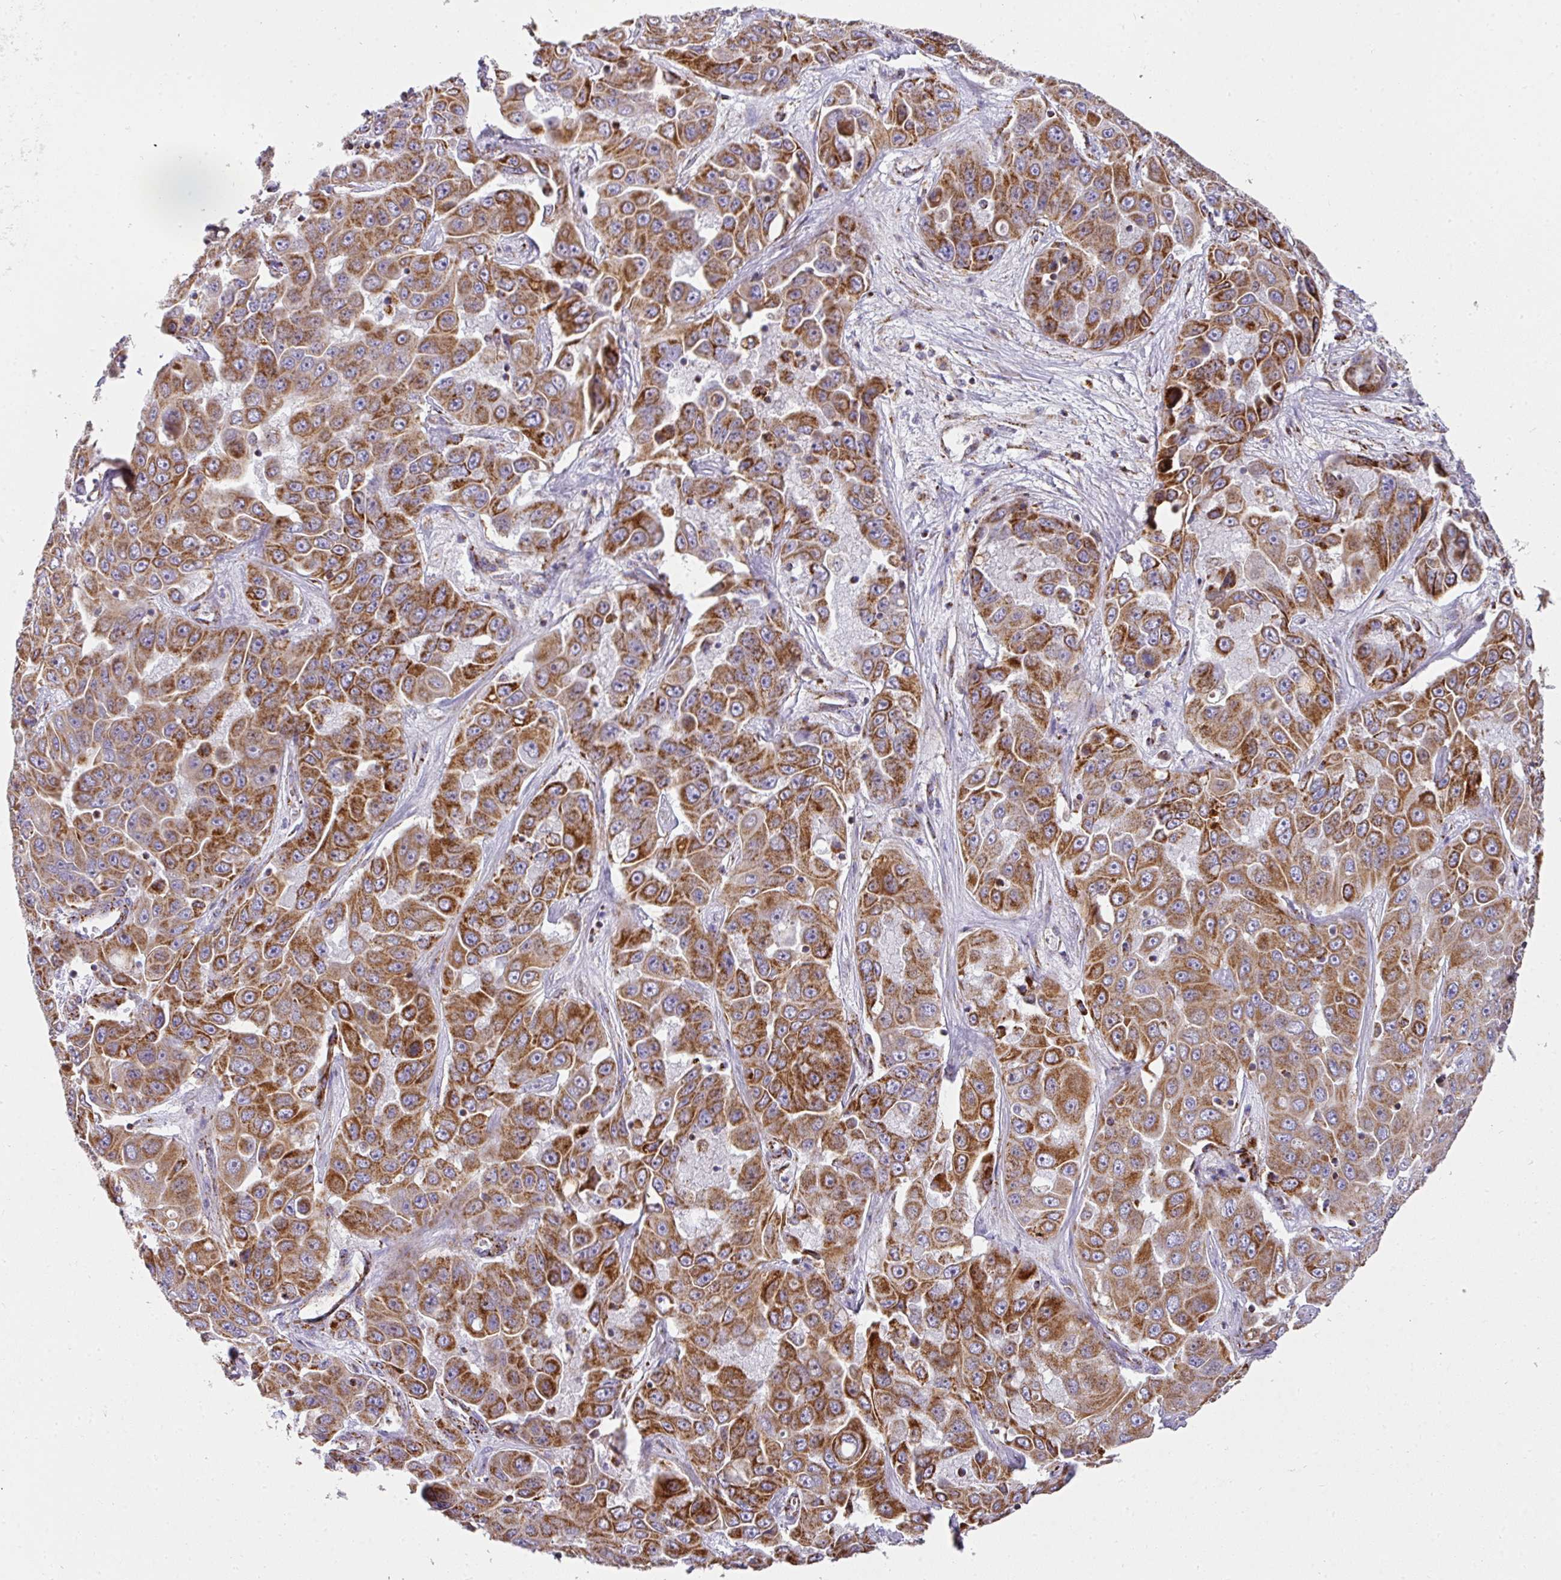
{"staining": {"intensity": "strong", "quantity": ">75%", "location": "cytoplasmic/membranous"}, "tissue": "liver cancer", "cell_type": "Tumor cells", "image_type": "cancer", "snomed": [{"axis": "morphology", "description": "Cholangiocarcinoma"}, {"axis": "topography", "description": "Liver"}], "caption": "This image exhibits IHC staining of cholangiocarcinoma (liver), with high strong cytoplasmic/membranous positivity in approximately >75% of tumor cells.", "gene": "UQCRFS1", "patient": {"sex": "female", "age": 52}}